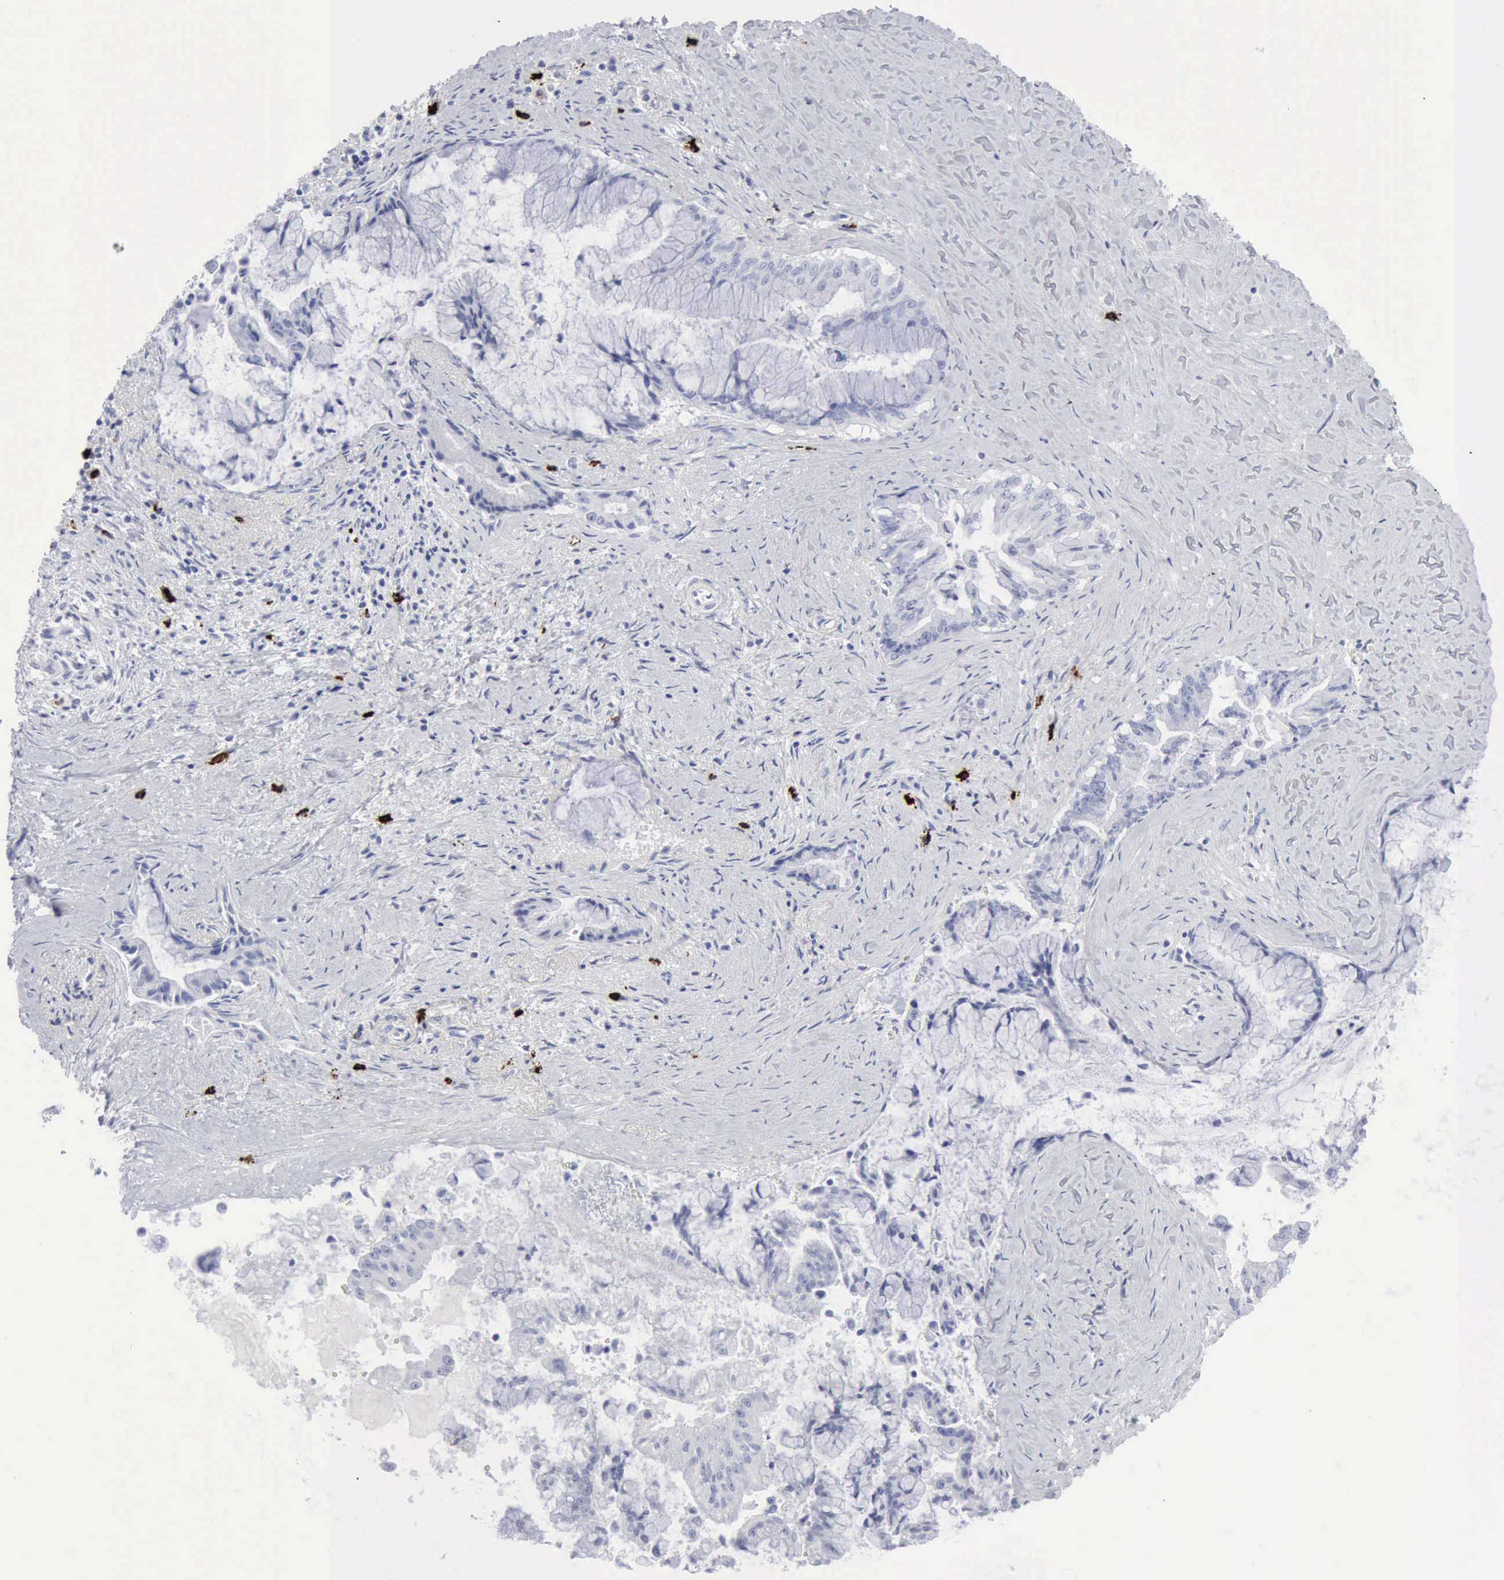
{"staining": {"intensity": "negative", "quantity": "none", "location": "none"}, "tissue": "pancreatic cancer", "cell_type": "Tumor cells", "image_type": "cancer", "snomed": [{"axis": "morphology", "description": "Adenocarcinoma, NOS"}, {"axis": "topography", "description": "Pancreas"}], "caption": "This photomicrograph is of pancreatic cancer stained with immunohistochemistry to label a protein in brown with the nuclei are counter-stained blue. There is no positivity in tumor cells.", "gene": "CMA1", "patient": {"sex": "male", "age": 59}}